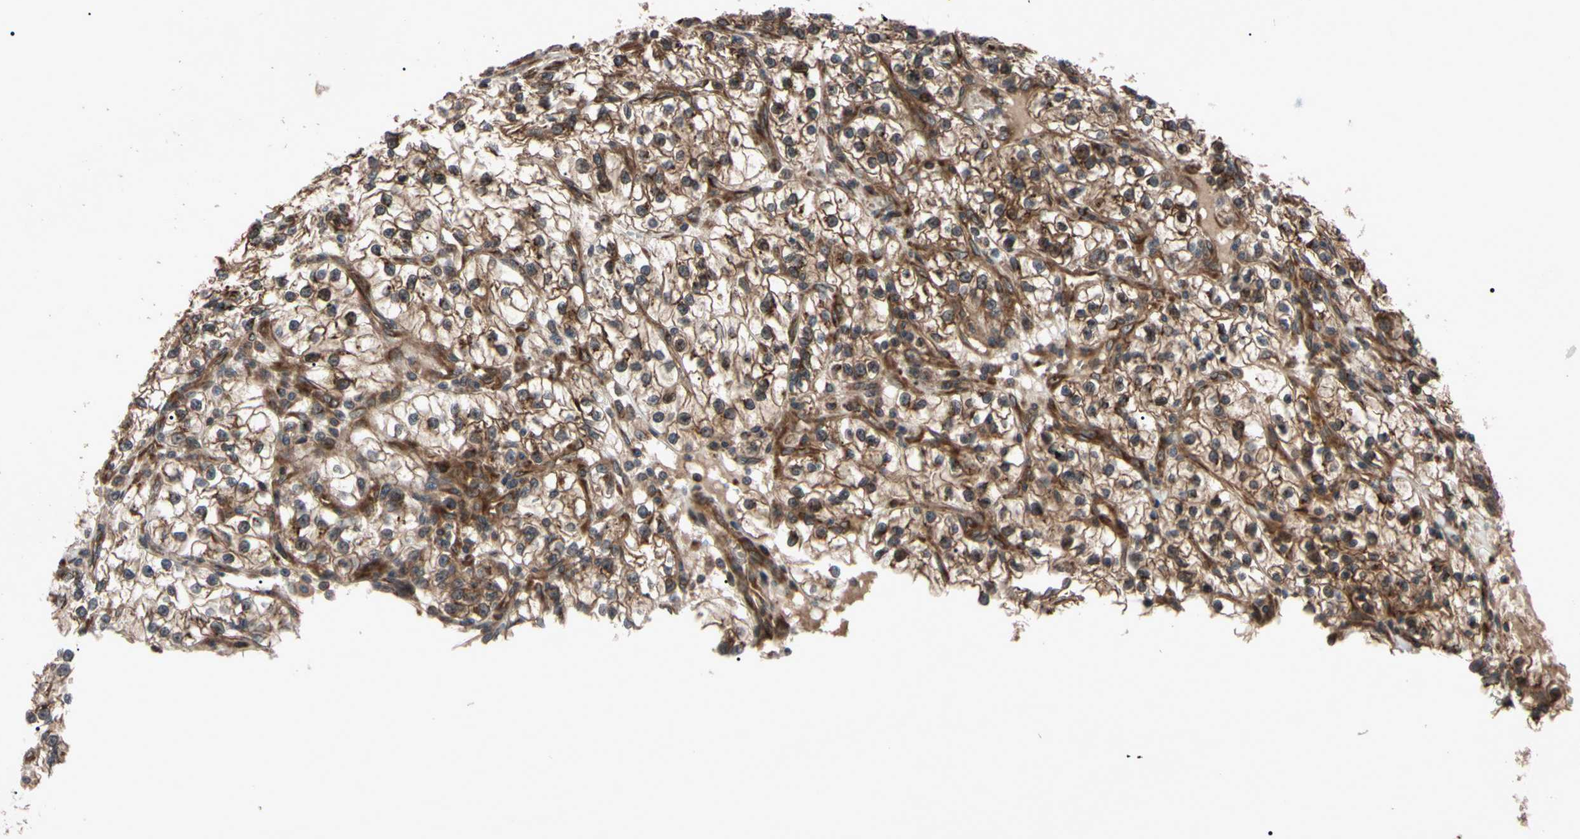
{"staining": {"intensity": "moderate", "quantity": "25%-75%", "location": "cytoplasmic/membranous"}, "tissue": "renal cancer", "cell_type": "Tumor cells", "image_type": "cancer", "snomed": [{"axis": "morphology", "description": "Adenocarcinoma, NOS"}, {"axis": "topography", "description": "Kidney"}], "caption": "The histopathology image displays a brown stain indicating the presence of a protein in the cytoplasmic/membranous of tumor cells in adenocarcinoma (renal). (DAB (3,3'-diaminobenzidine) IHC, brown staining for protein, blue staining for nuclei).", "gene": "GUCY1B1", "patient": {"sex": "female", "age": 57}}